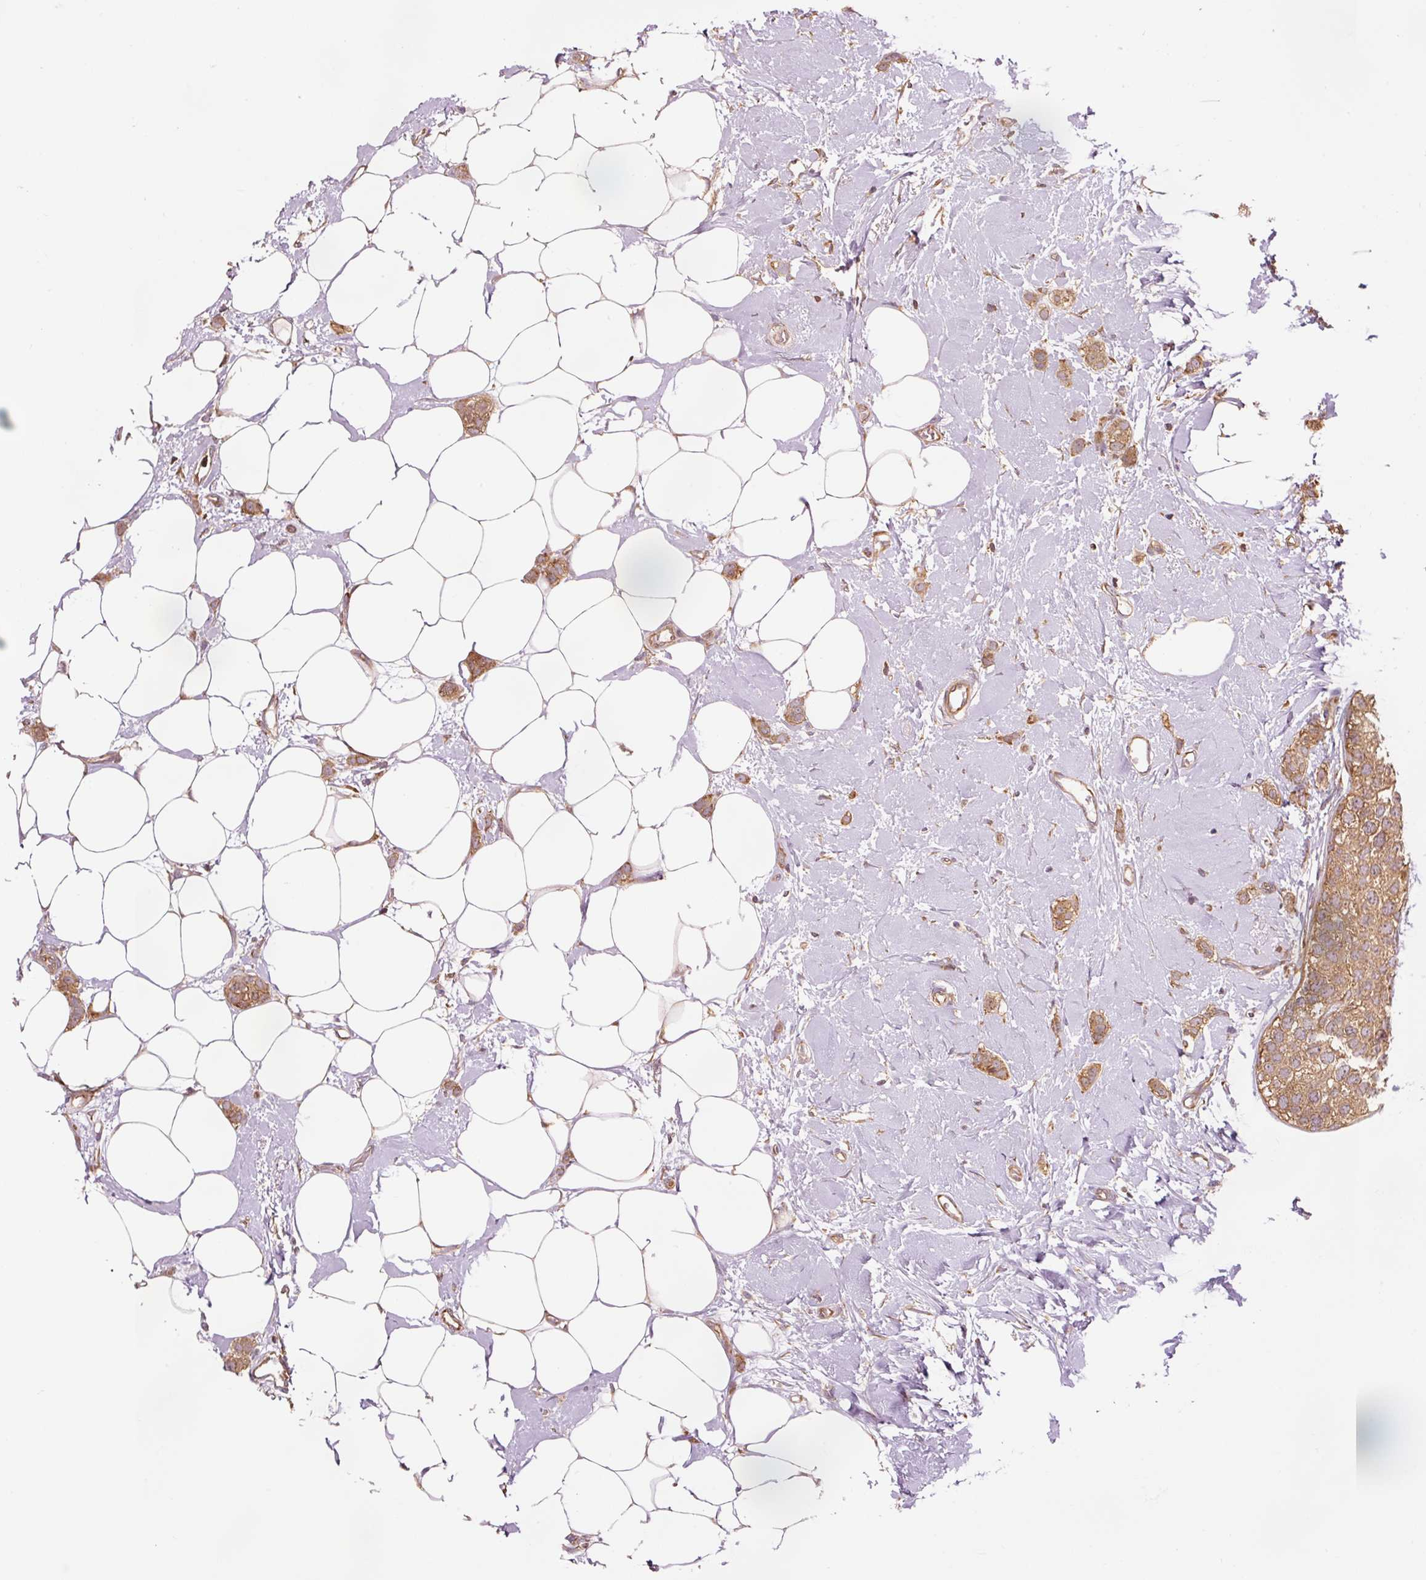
{"staining": {"intensity": "moderate", "quantity": ">75%", "location": "cytoplasmic/membranous"}, "tissue": "breast cancer", "cell_type": "Tumor cells", "image_type": "cancer", "snomed": [{"axis": "morphology", "description": "Duct carcinoma"}, {"axis": "topography", "description": "Breast"}], "caption": "Moderate cytoplasmic/membranous protein positivity is seen in about >75% of tumor cells in breast cancer.", "gene": "PDAP1", "patient": {"sex": "female", "age": 72}}